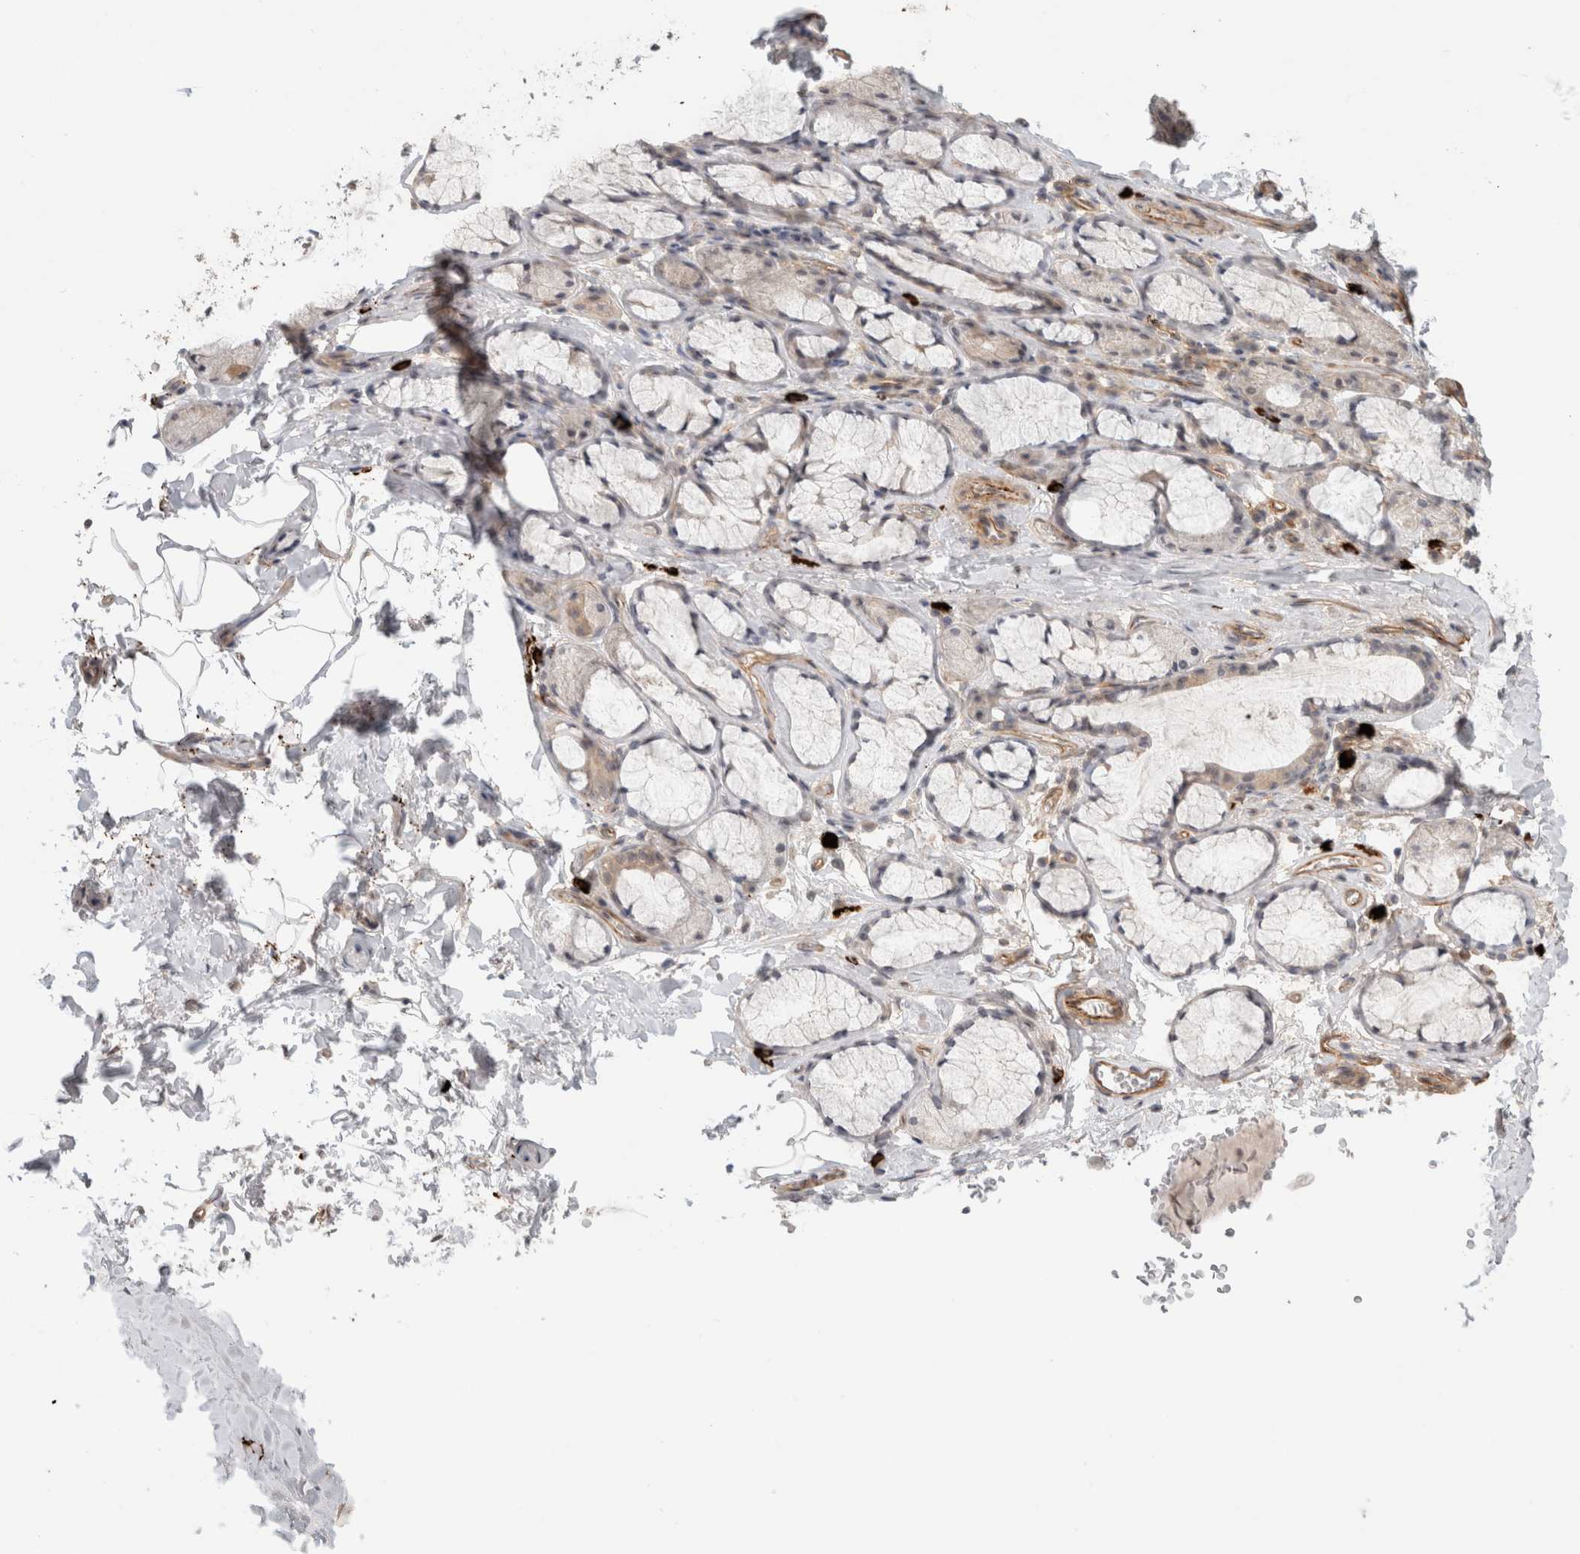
{"staining": {"intensity": "weak", "quantity": ">75%", "location": "cytoplasmic/membranous"}, "tissue": "adipose tissue", "cell_type": "Adipocytes", "image_type": "normal", "snomed": [{"axis": "morphology", "description": "Normal tissue, NOS"}, {"axis": "topography", "description": "Cartilage tissue"}, {"axis": "topography", "description": "Bronchus"}], "caption": "This image demonstrates immunohistochemistry staining of unremarkable adipose tissue, with low weak cytoplasmic/membranous expression in approximately >75% of adipocytes.", "gene": "HSPG2", "patient": {"sex": "female", "age": 73}}